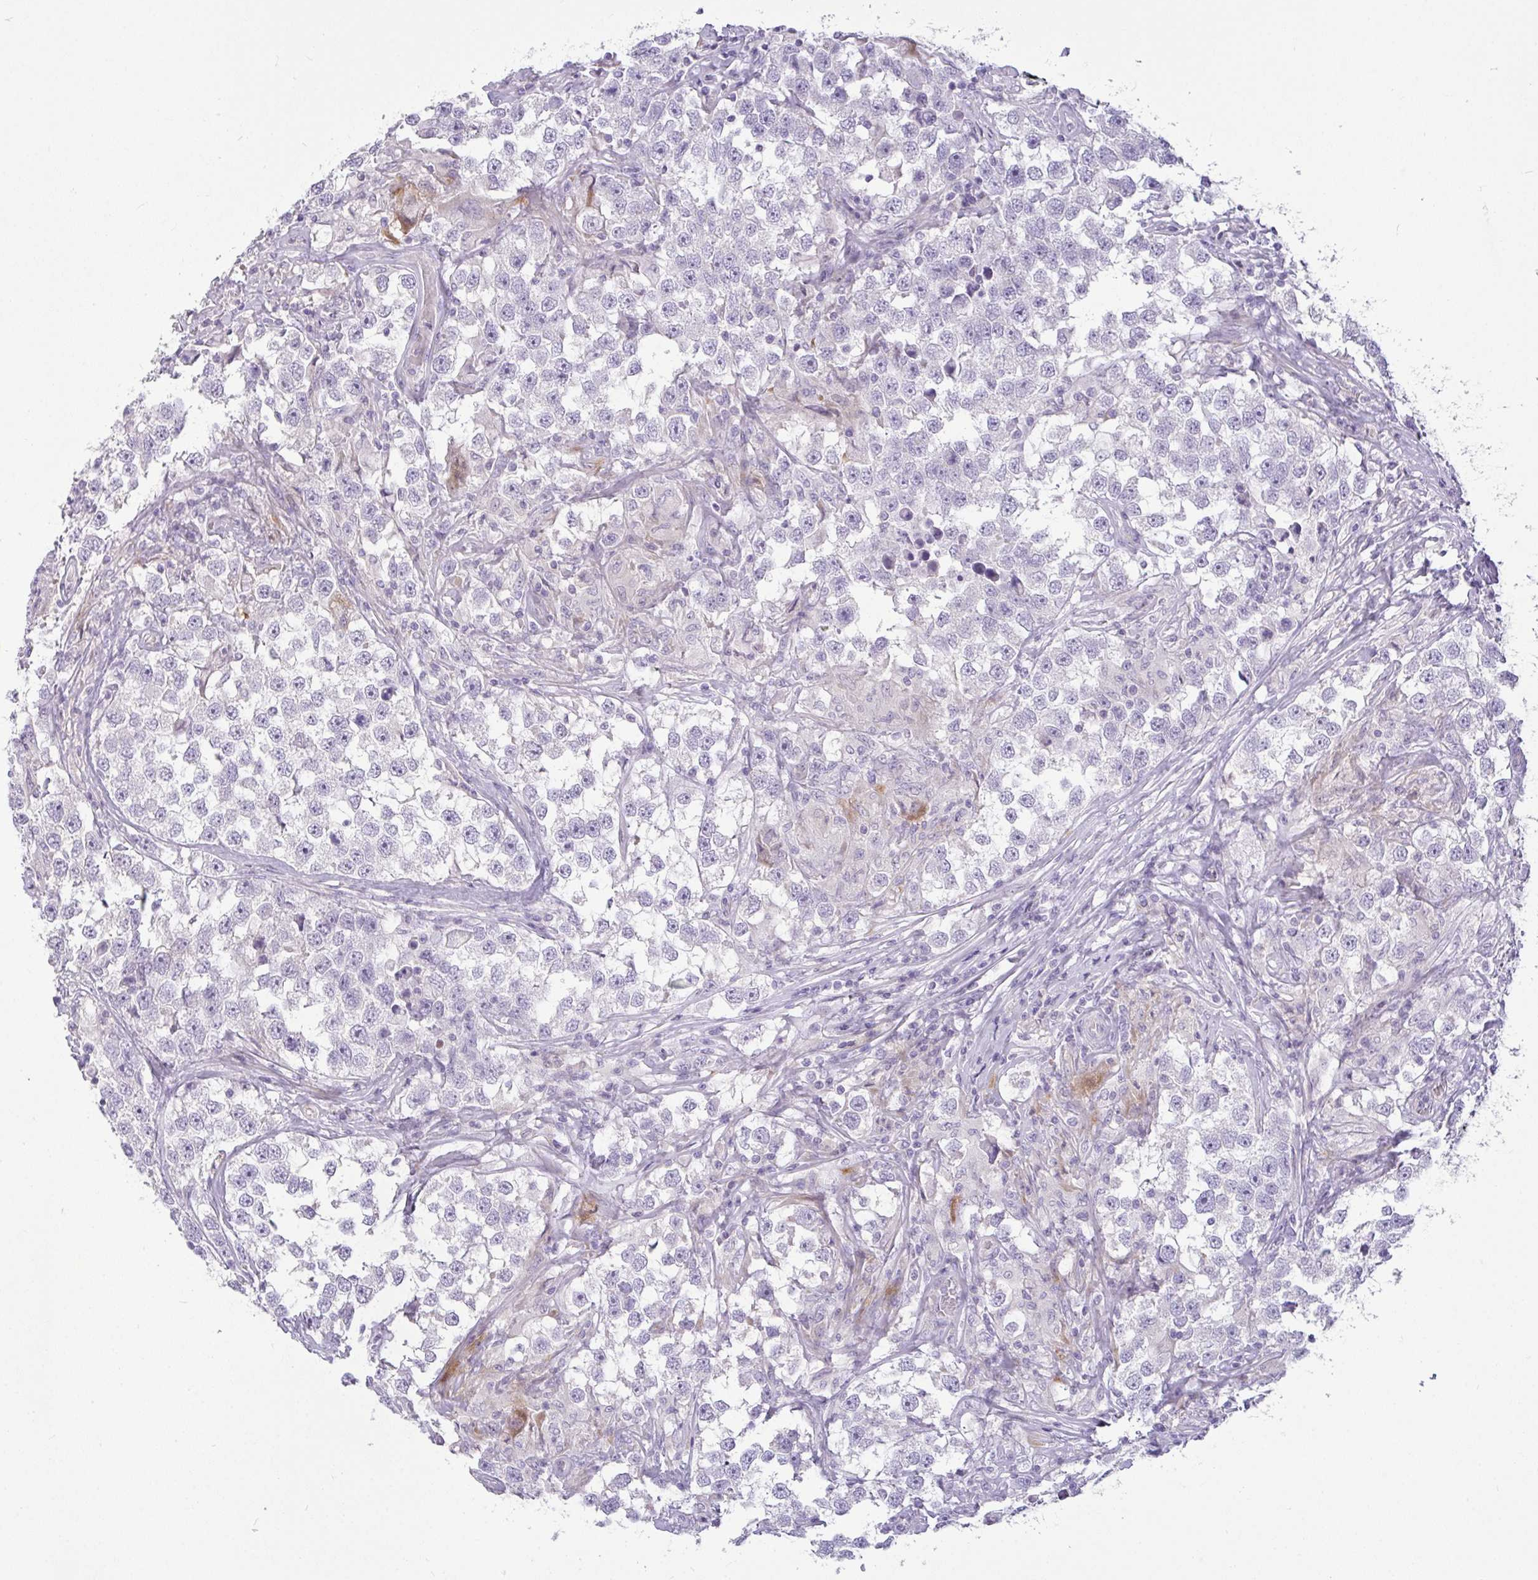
{"staining": {"intensity": "negative", "quantity": "none", "location": "none"}, "tissue": "testis cancer", "cell_type": "Tumor cells", "image_type": "cancer", "snomed": [{"axis": "morphology", "description": "Seminoma, NOS"}, {"axis": "topography", "description": "Testis"}], "caption": "High power microscopy histopathology image of an immunohistochemistry micrograph of testis seminoma, revealing no significant expression in tumor cells. (DAB immunohistochemistry (IHC) with hematoxylin counter stain).", "gene": "LIPE", "patient": {"sex": "male", "age": 46}}